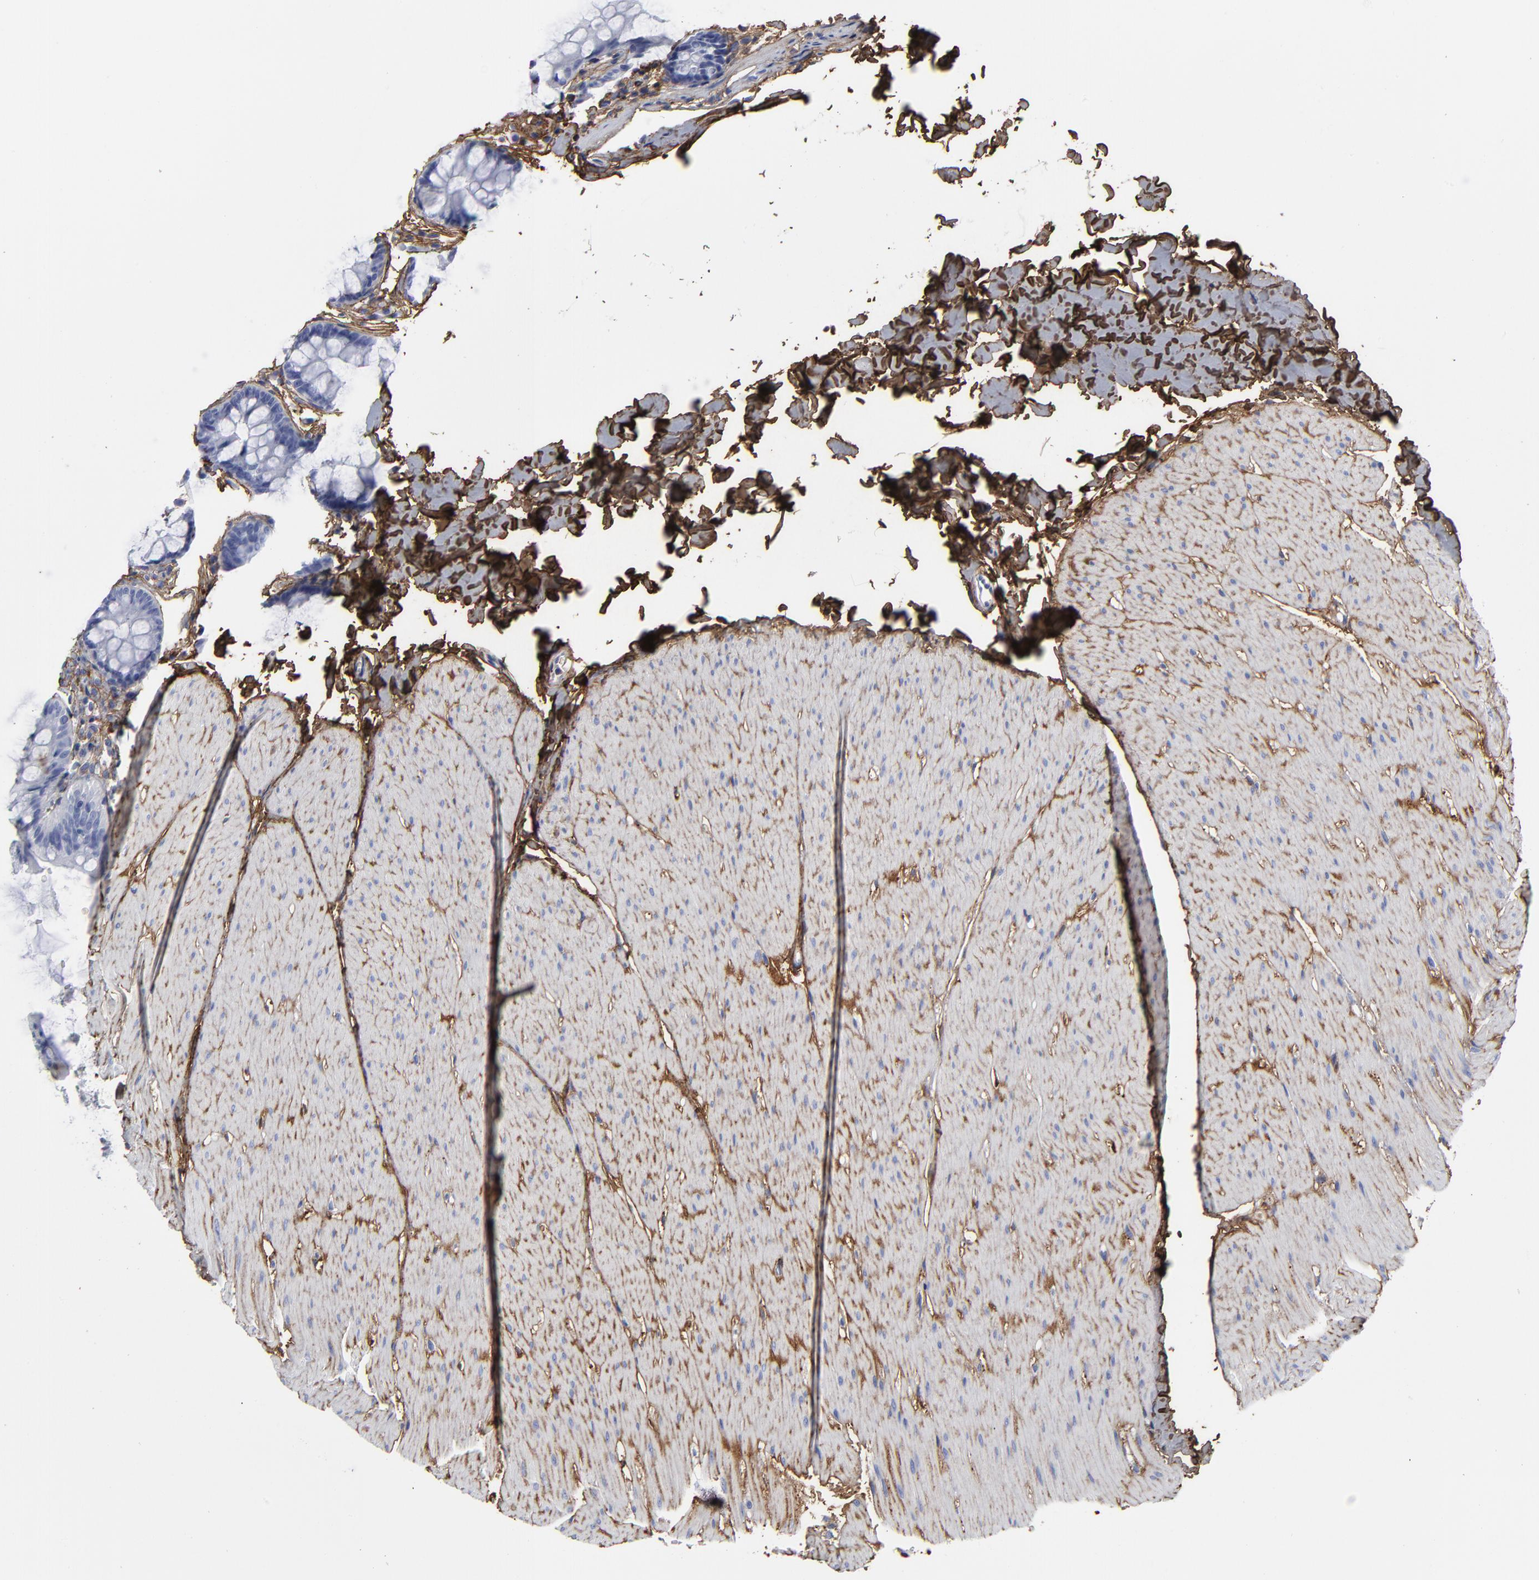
{"staining": {"intensity": "negative", "quantity": "none", "location": "none"}, "tissue": "colon", "cell_type": "Glandular cells", "image_type": "normal", "snomed": [{"axis": "morphology", "description": "Normal tissue, NOS"}, {"axis": "topography", "description": "Smooth muscle"}, {"axis": "topography", "description": "Colon"}], "caption": "Immunohistochemistry (IHC) photomicrograph of unremarkable colon: human colon stained with DAB reveals no significant protein positivity in glandular cells.", "gene": "DCN", "patient": {"sex": "male", "age": 67}}